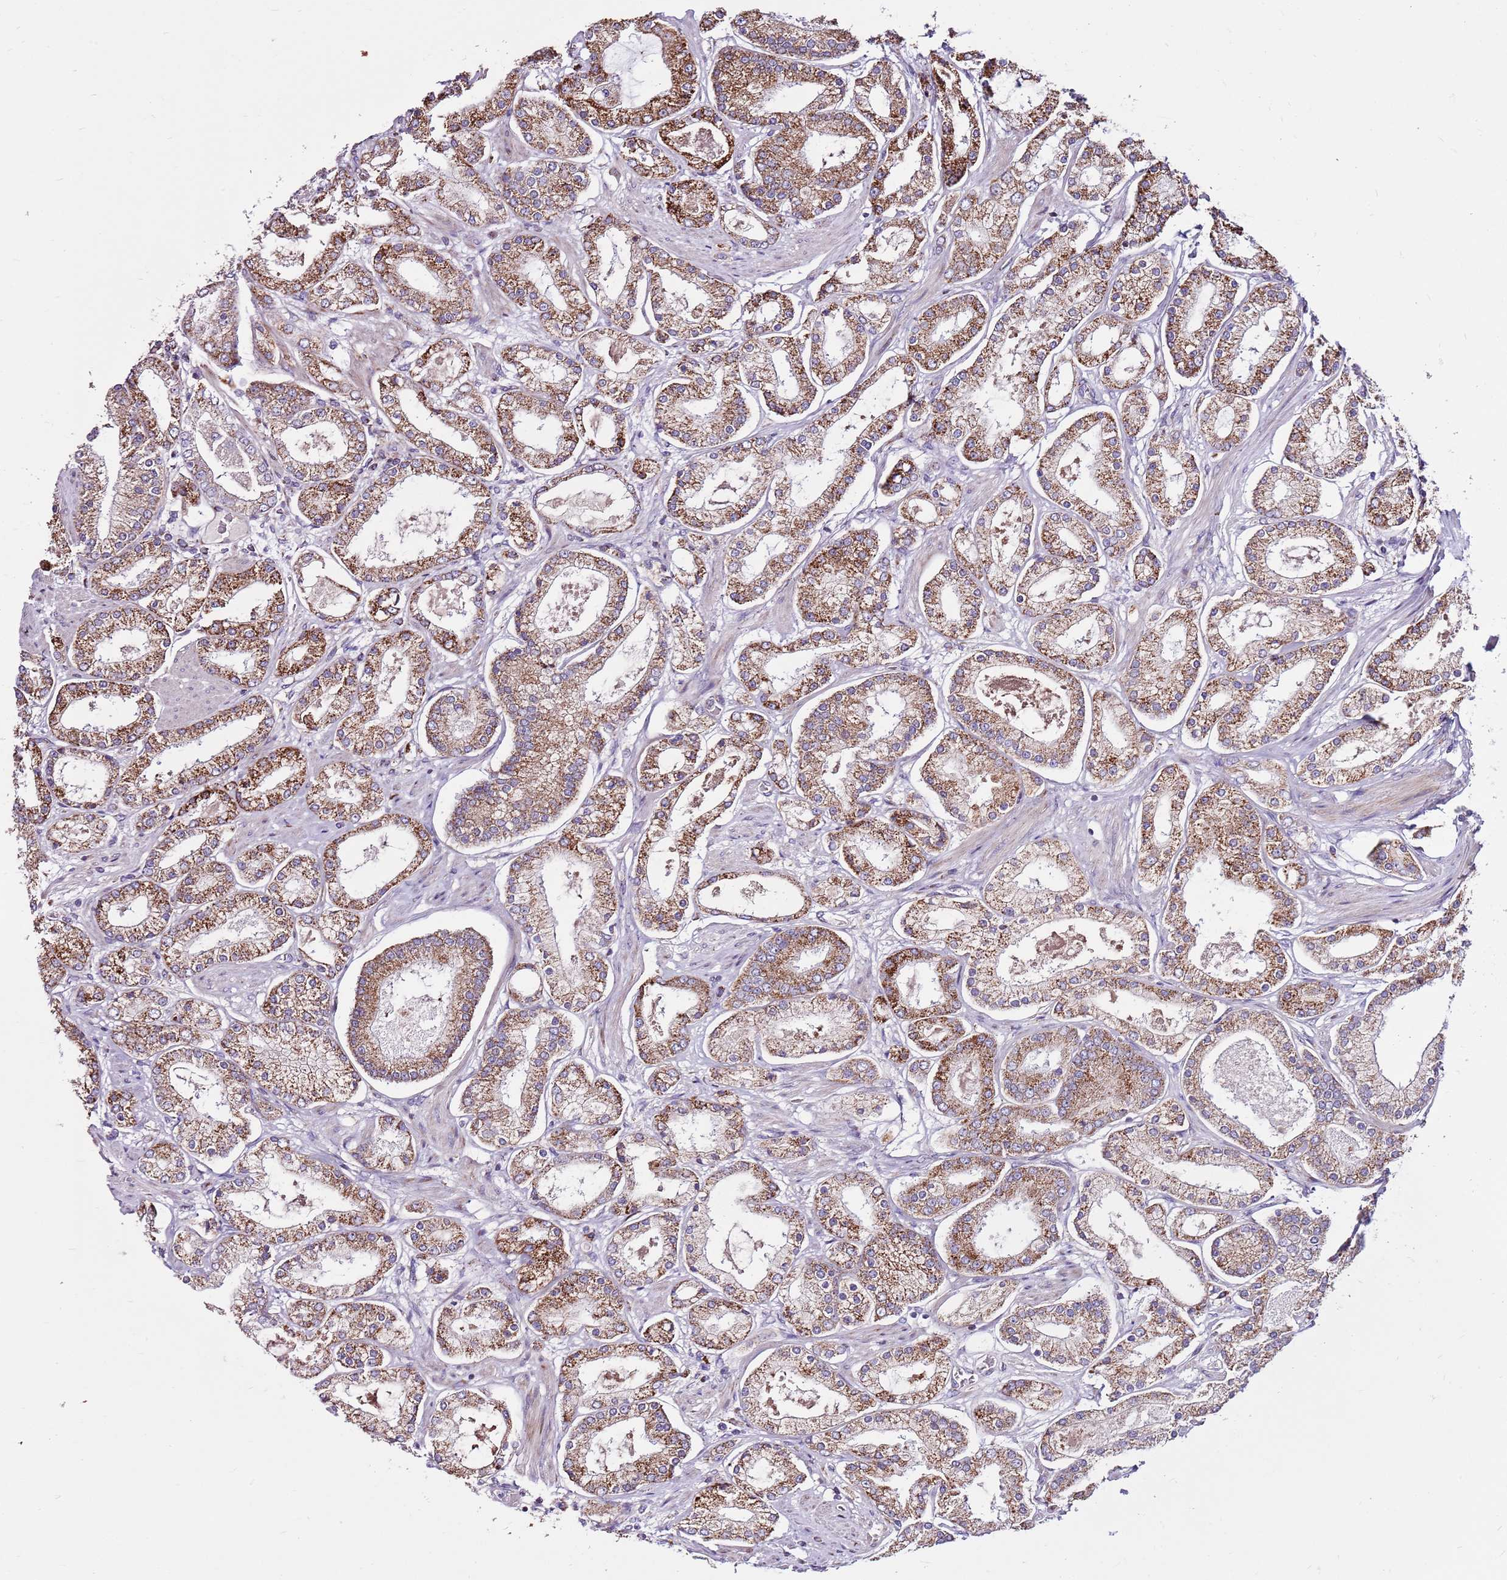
{"staining": {"intensity": "moderate", "quantity": ">75%", "location": "cytoplasmic/membranous"}, "tissue": "prostate cancer", "cell_type": "Tumor cells", "image_type": "cancer", "snomed": [{"axis": "morphology", "description": "Adenocarcinoma, High grade"}, {"axis": "topography", "description": "Prostate"}], "caption": "Prostate cancer was stained to show a protein in brown. There is medium levels of moderate cytoplasmic/membranous staining in about >75% of tumor cells.", "gene": "HECTD4", "patient": {"sex": "male", "age": 69}}